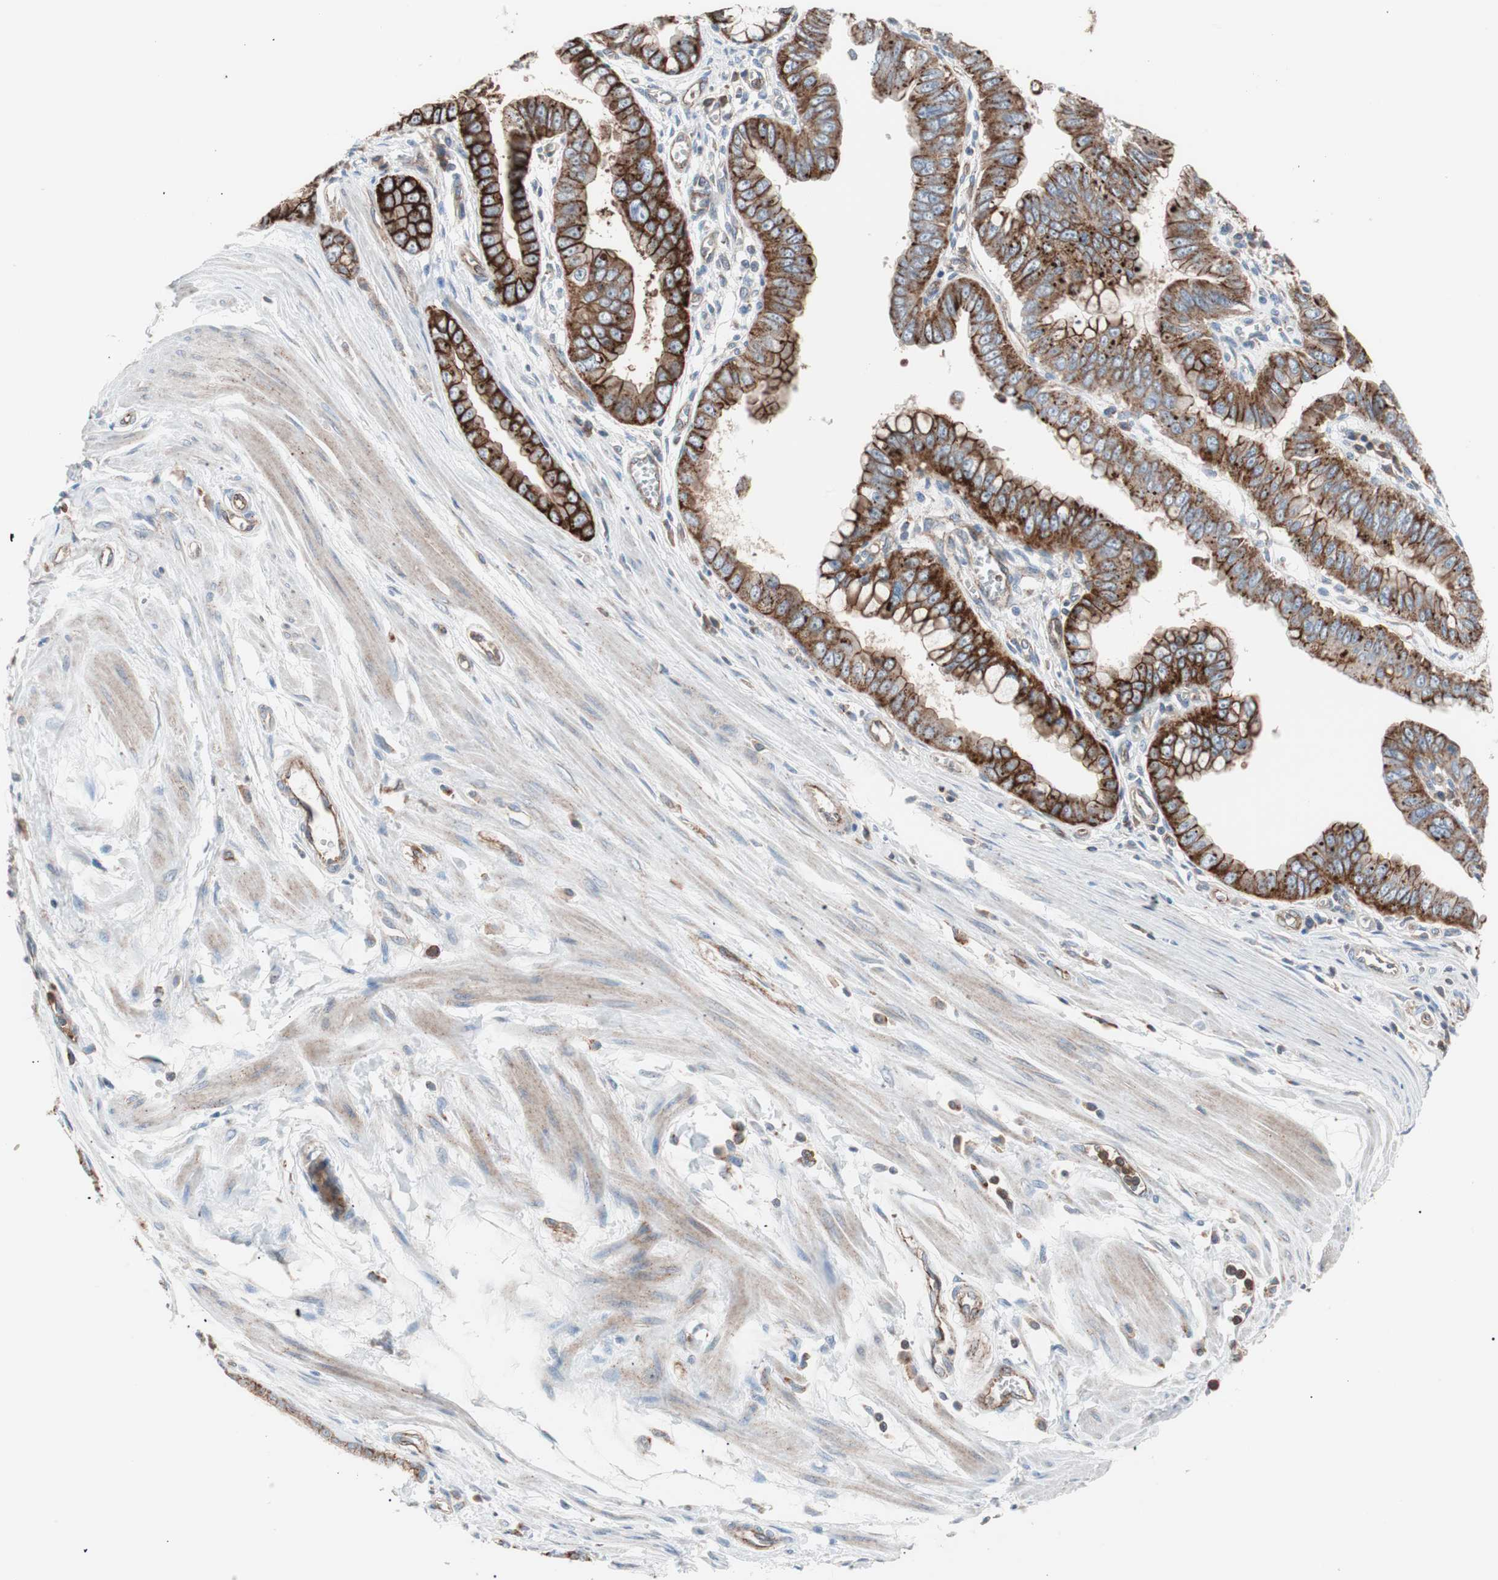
{"staining": {"intensity": "strong", "quantity": ">75%", "location": "cytoplasmic/membranous"}, "tissue": "pancreatic cancer", "cell_type": "Tumor cells", "image_type": "cancer", "snomed": [{"axis": "morphology", "description": "Normal tissue, NOS"}, {"axis": "topography", "description": "Lymph node"}], "caption": "Pancreatic cancer was stained to show a protein in brown. There is high levels of strong cytoplasmic/membranous staining in about >75% of tumor cells.", "gene": "FLOT2", "patient": {"sex": "male", "age": 50}}